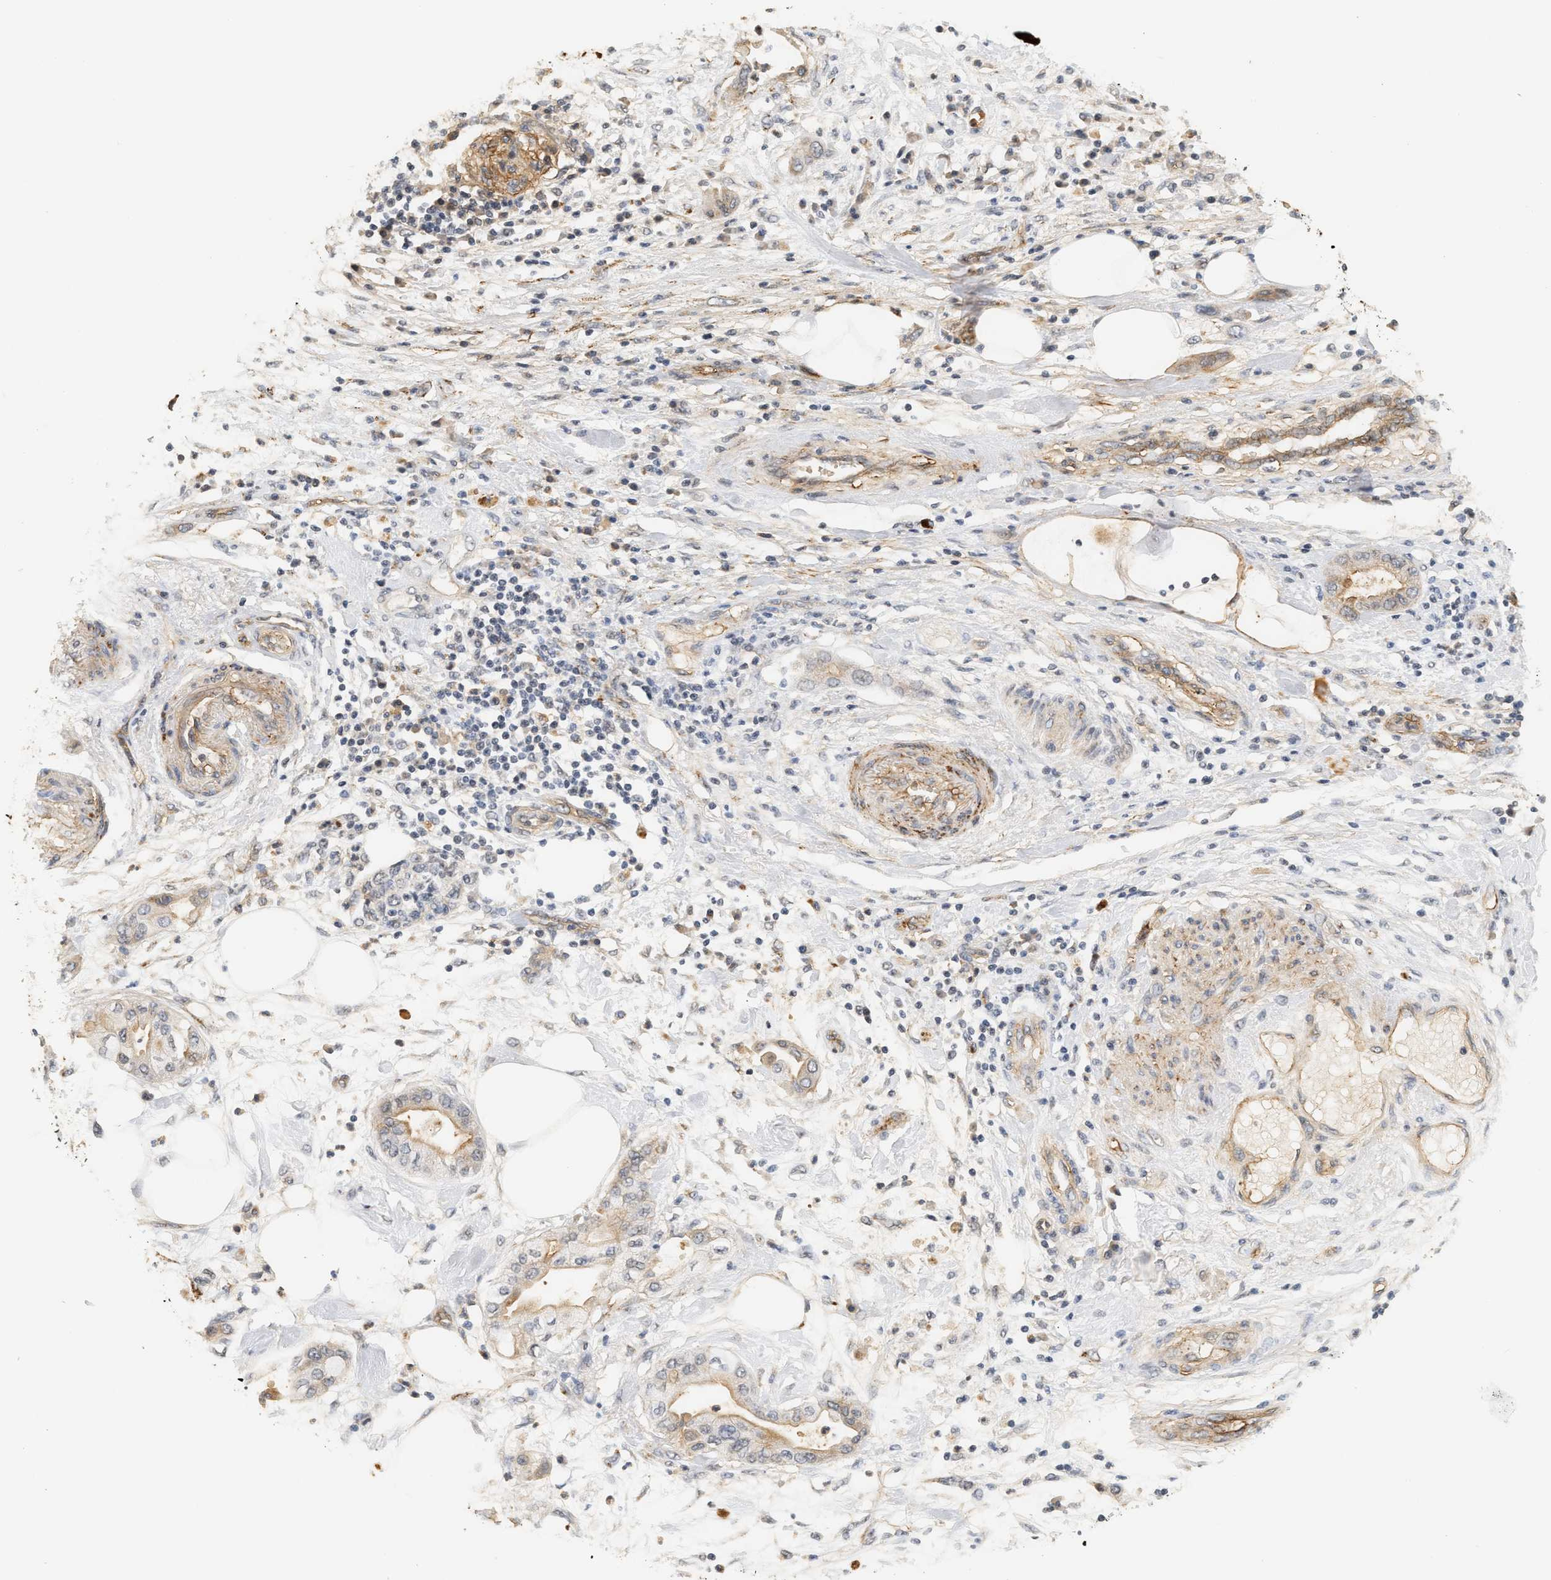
{"staining": {"intensity": "weak", "quantity": "25%-75%", "location": "cytoplasmic/membranous"}, "tissue": "pancreatic cancer", "cell_type": "Tumor cells", "image_type": "cancer", "snomed": [{"axis": "morphology", "description": "Adenocarcinoma, NOS"}, {"axis": "morphology", "description": "Adenocarcinoma, metastatic, NOS"}, {"axis": "topography", "description": "Lymph node"}, {"axis": "topography", "description": "Pancreas"}, {"axis": "topography", "description": "Duodenum"}], "caption": "About 25%-75% of tumor cells in pancreatic adenocarcinoma display weak cytoplasmic/membranous protein staining as visualized by brown immunohistochemical staining.", "gene": "PLXND1", "patient": {"sex": "female", "age": 64}}